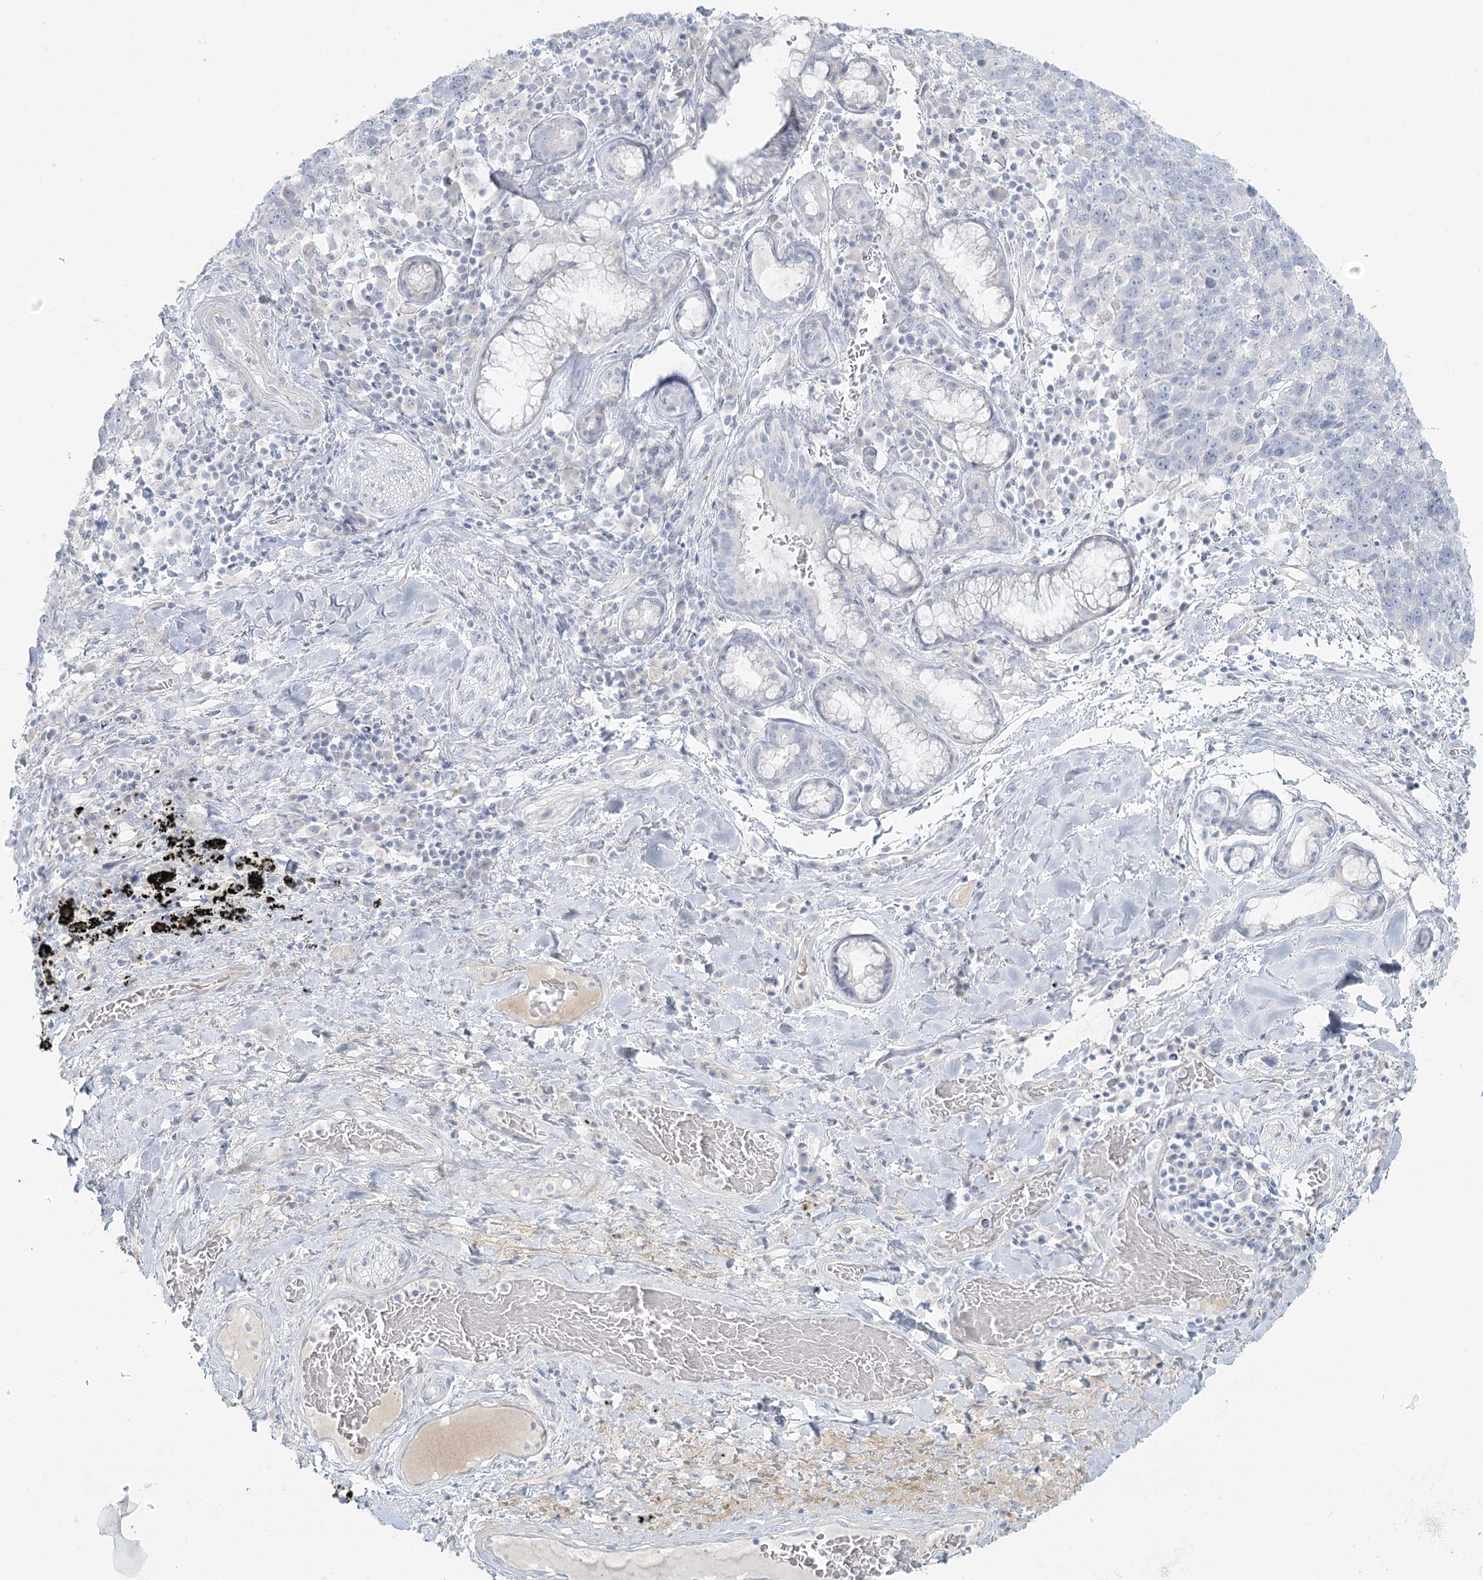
{"staining": {"intensity": "negative", "quantity": "none", "location": "none"}, "tissue": "lung cancer", "cell_type": "Tumor cells", "image_type": "cancer", "snomed": [{"axis": "morphology", "description": "Squamous cell carcinoma, NOS"}, {"axis": "topography", "description": "Lung"}], "caption": "This is a photomicrograph of immunohistochemistry (IHC) staining of lung cancer (squamous cell carcinoma), which shows no staining in tumor cells.", "gene": "DMGDH", "patient": {"sex": "male", "age": 66}}